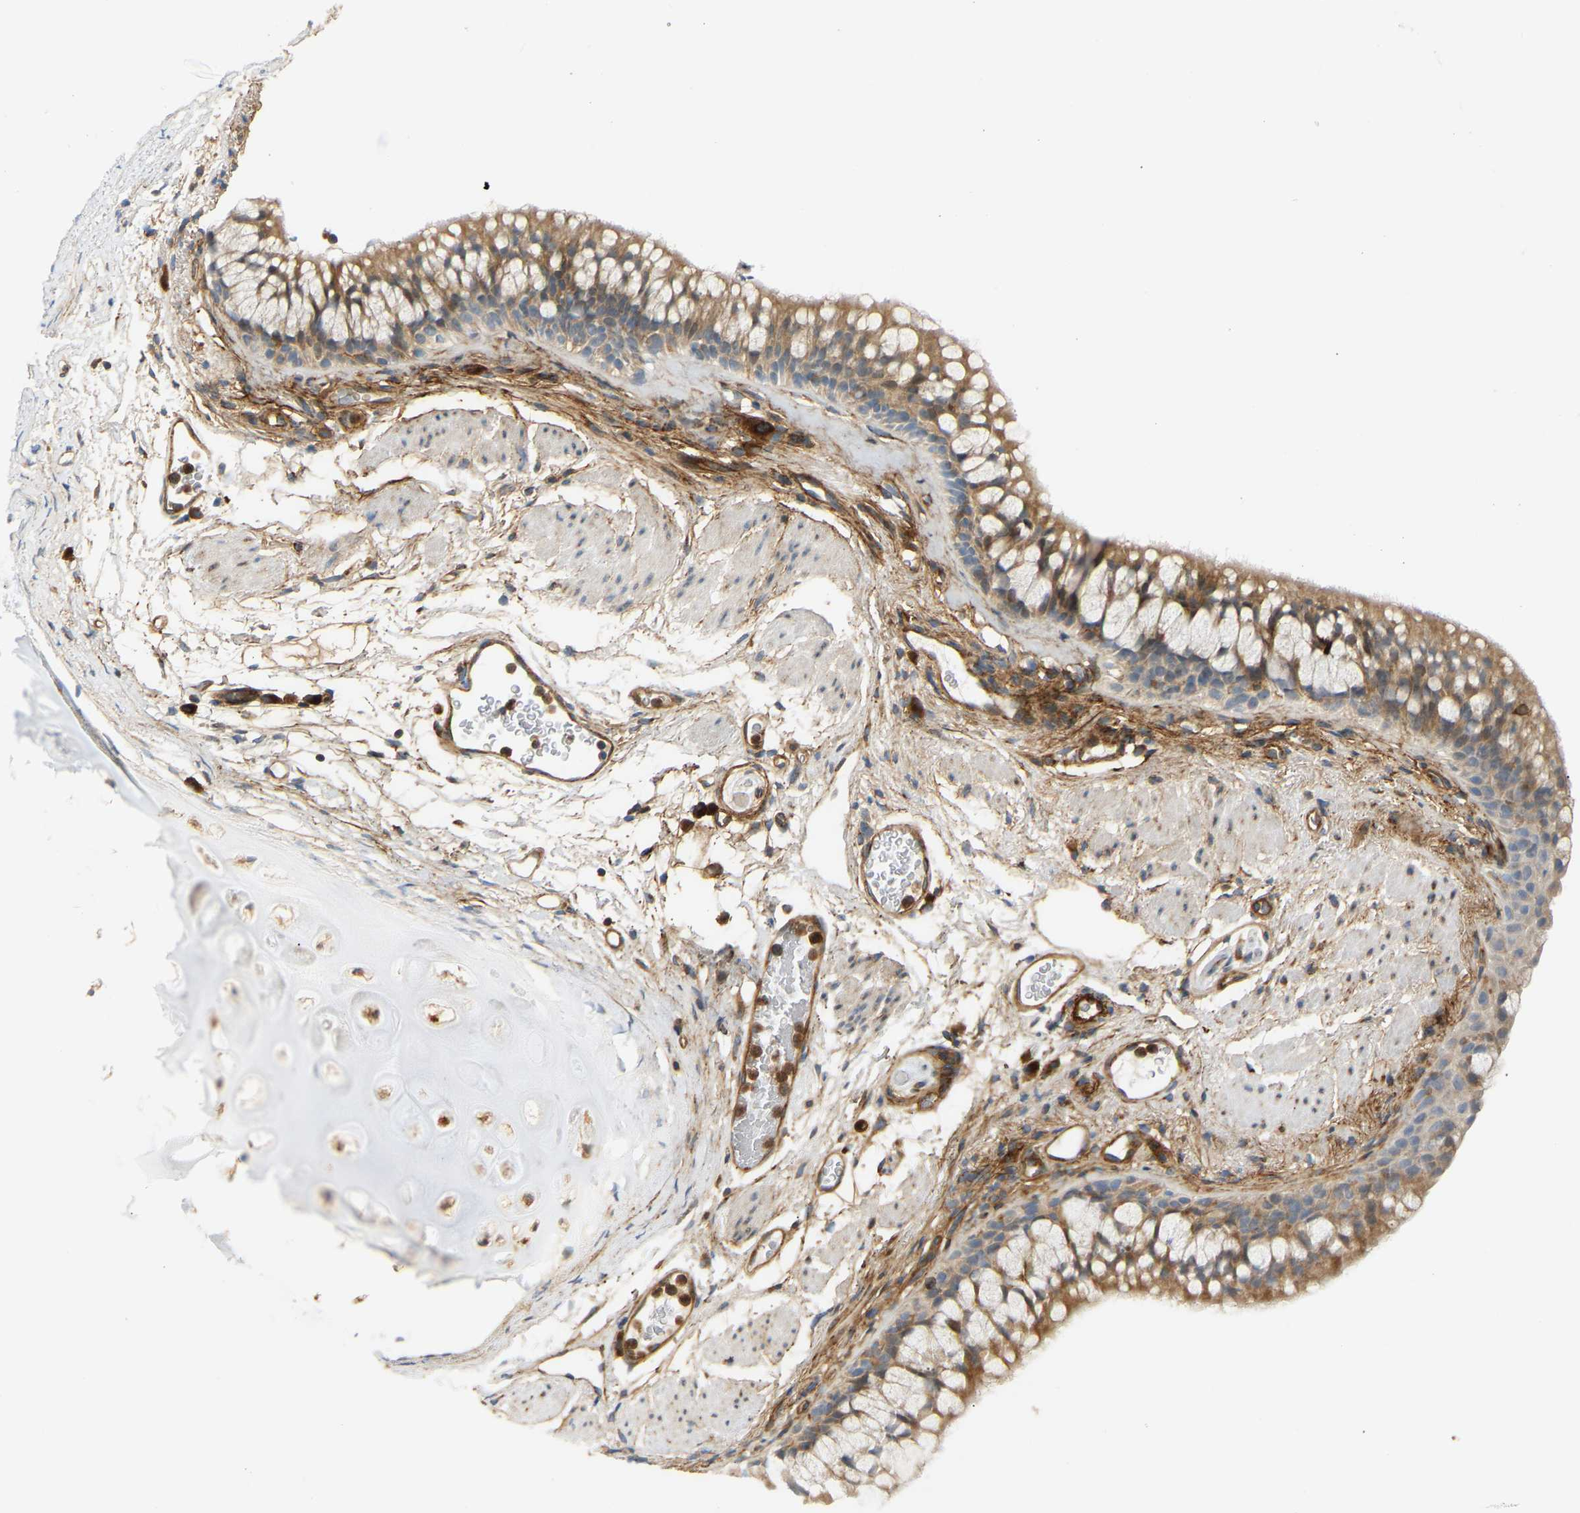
{"staining": {"intensity": "moderate", "quantity": ">75%", "location": "cytoplasmic/membranous"}, "tissue": "bronchus", "cell_type": "Respiratory epithelial cells", "image_type": "normal", "snomed": [{"axis": "morphology", "description": "Normal tissue, NOS"}, {"axis": "topography", "description": "Cartilage tissue"}, {"axis": "topography", "description": "Bronchus"}], "caption": "This is an image of immunohistochemistry staining of normal bronchus, which shows moderate staining in the cytoplasmic/membranous of respiratory epithelial cells.", "gene": "PLCG2", "patient": {"sex": "female", "age": 53}}